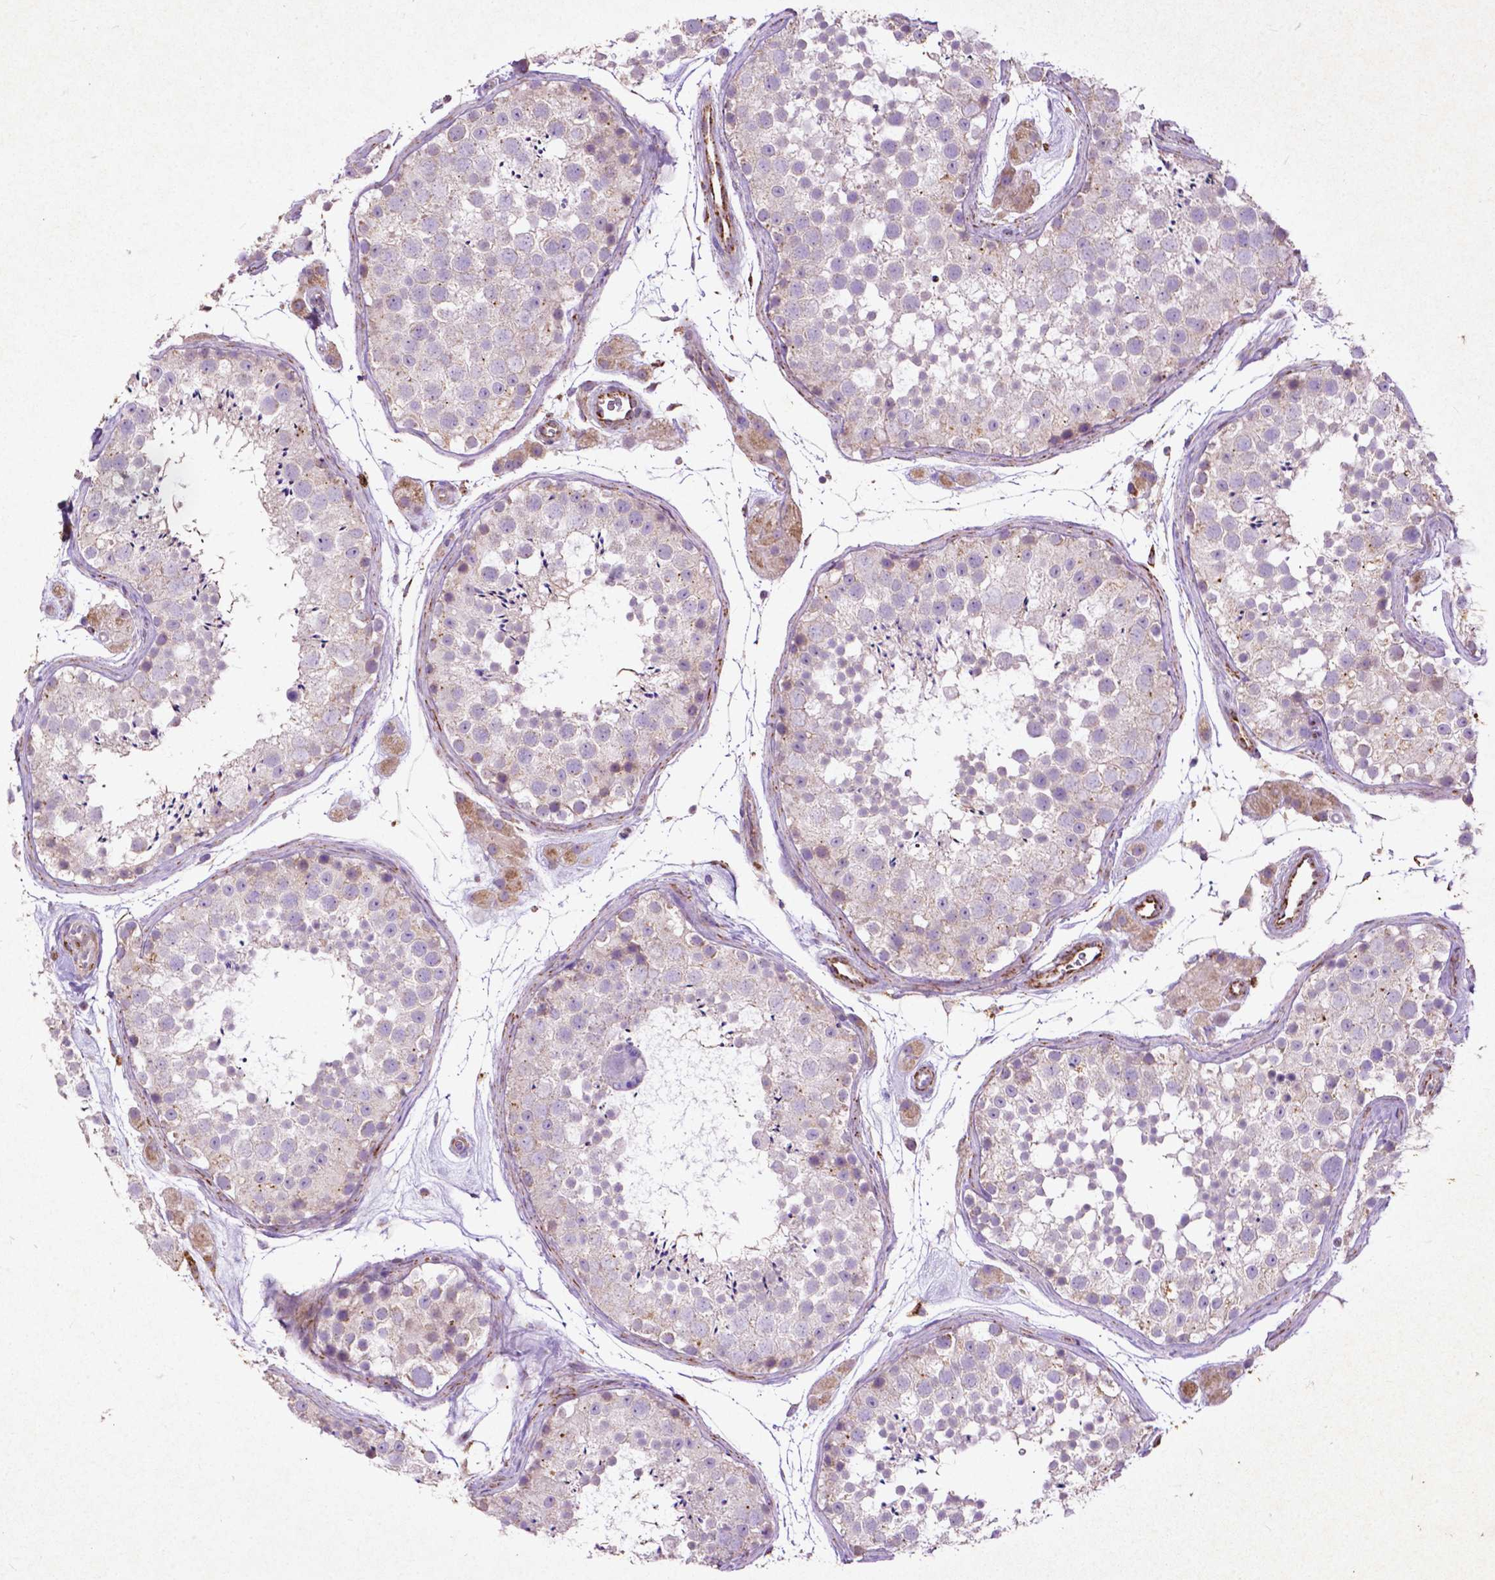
{"staining": {"intensity": "negative", "quantity": "none", "location": "none"}, "tissue": "testis", "cell_type": "Cells in seminiferous ducts", "image_type": "normal", "snomed": [{"axis": "morphology", "description": "Normal tissue, NOS"}, {"axis": "topography", "description": "Testis"}], "caption": "This is an immunohistochemistry (IHC) image of unremarkable testis. There is no positivity in cells in seminiferous ducts.", "gene": "THEGL", "patient": {"sex": "male", "age": 41}}